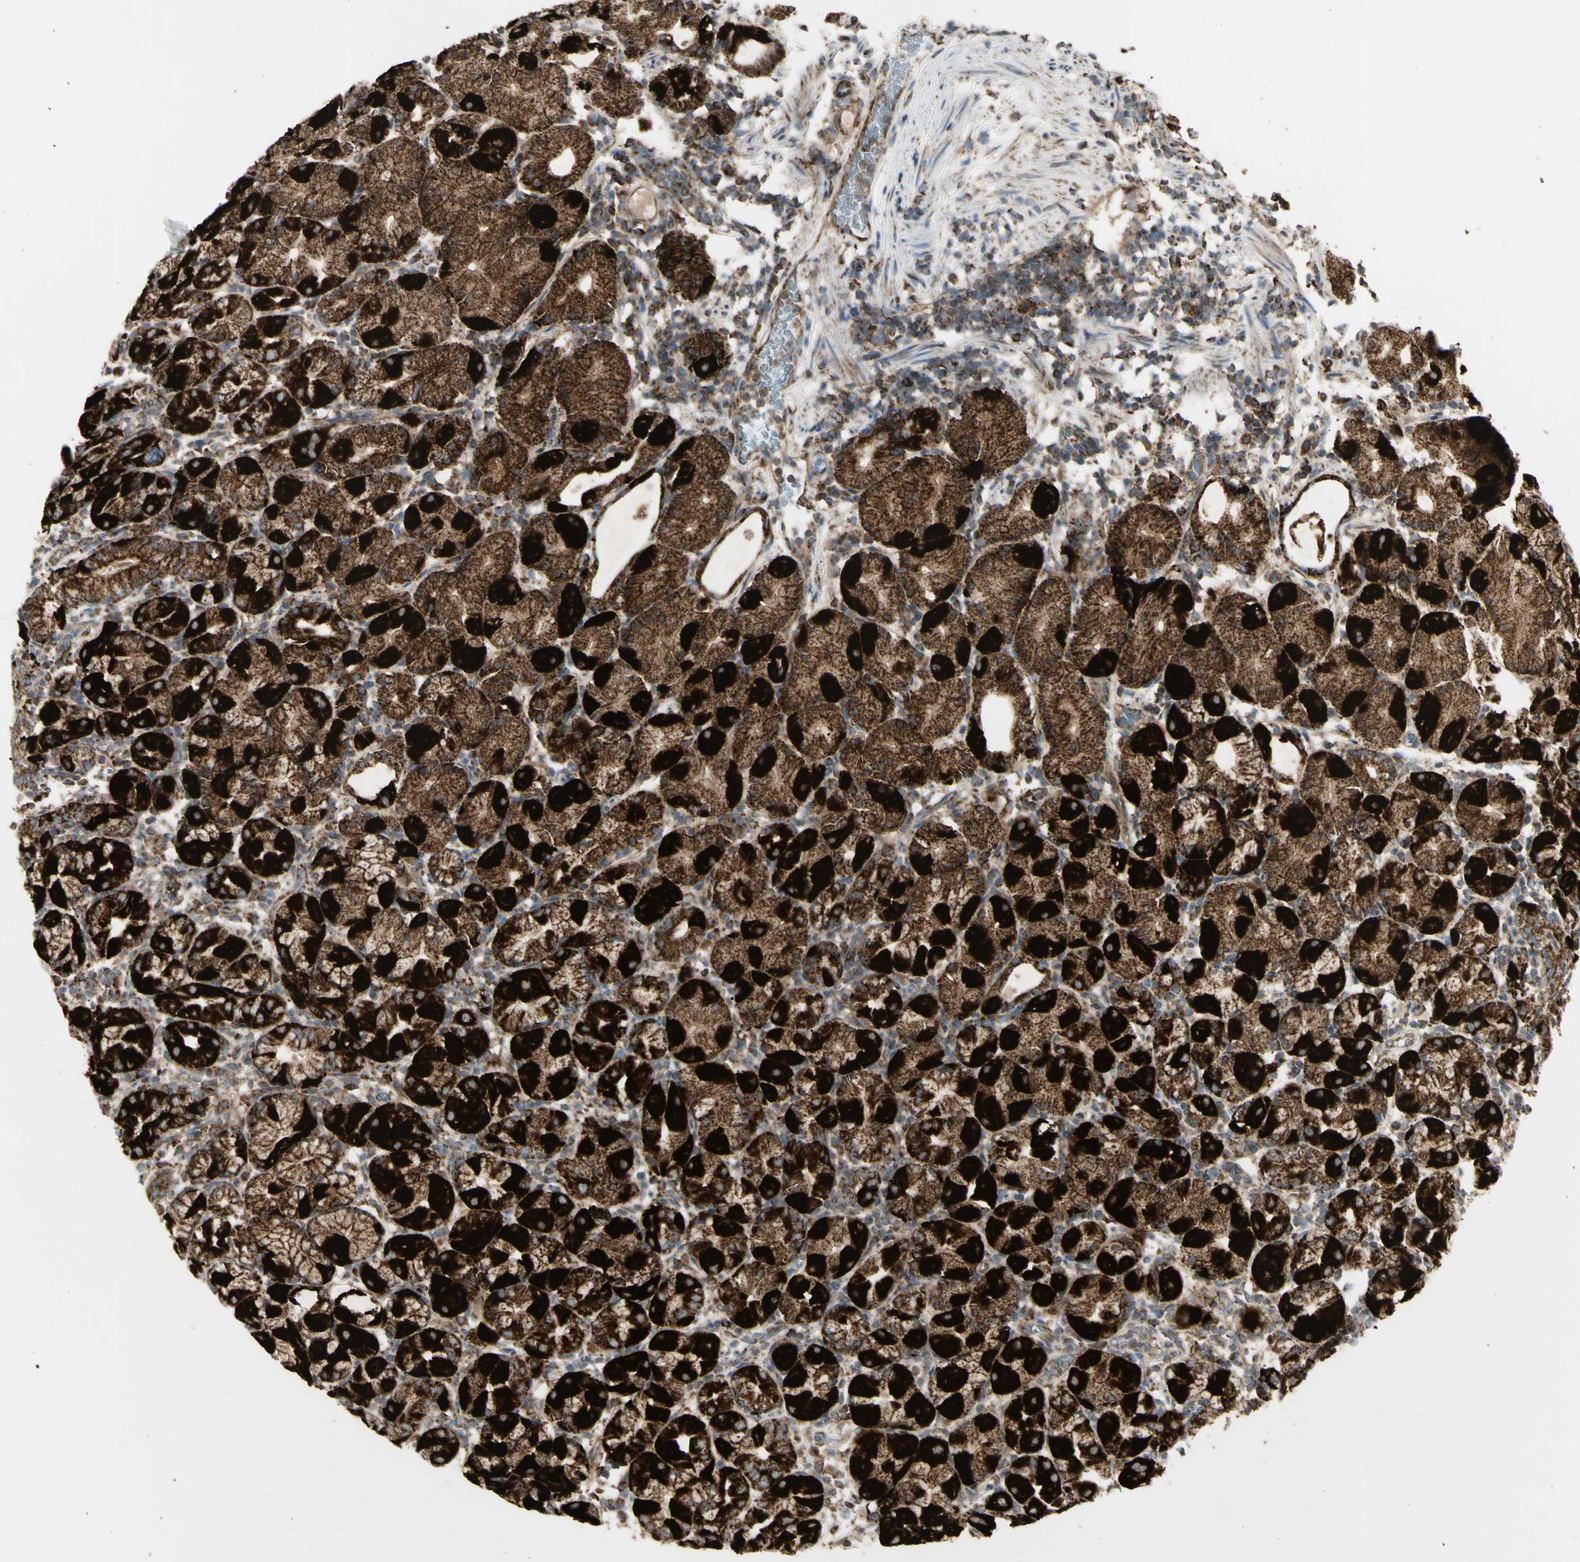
{"staining": {"intensity": "strong", "quantity": ">75%", "location": "cytoplasmic/membranous"}, "tissue": "stomach", "cell_type": "Glandular cells", "image_type": "normal", "snomed": [{"axis": "morphology", "description": "Normal tissue, NOS"}, {"axis": "topography", "description": "Stomach"}, {"axis": "topography", "description": "Stomach, lower"}], "caption": "Immunohistochemistry (IHC) photomicrograph of normal stomach stained for a protein (brown), which shows high levels of strong cytoplasmic/membranous staining in approximately >75% of glandular cells.", "gene": "CYB5R1", "patient": {"sex": "female", "age": 75}}